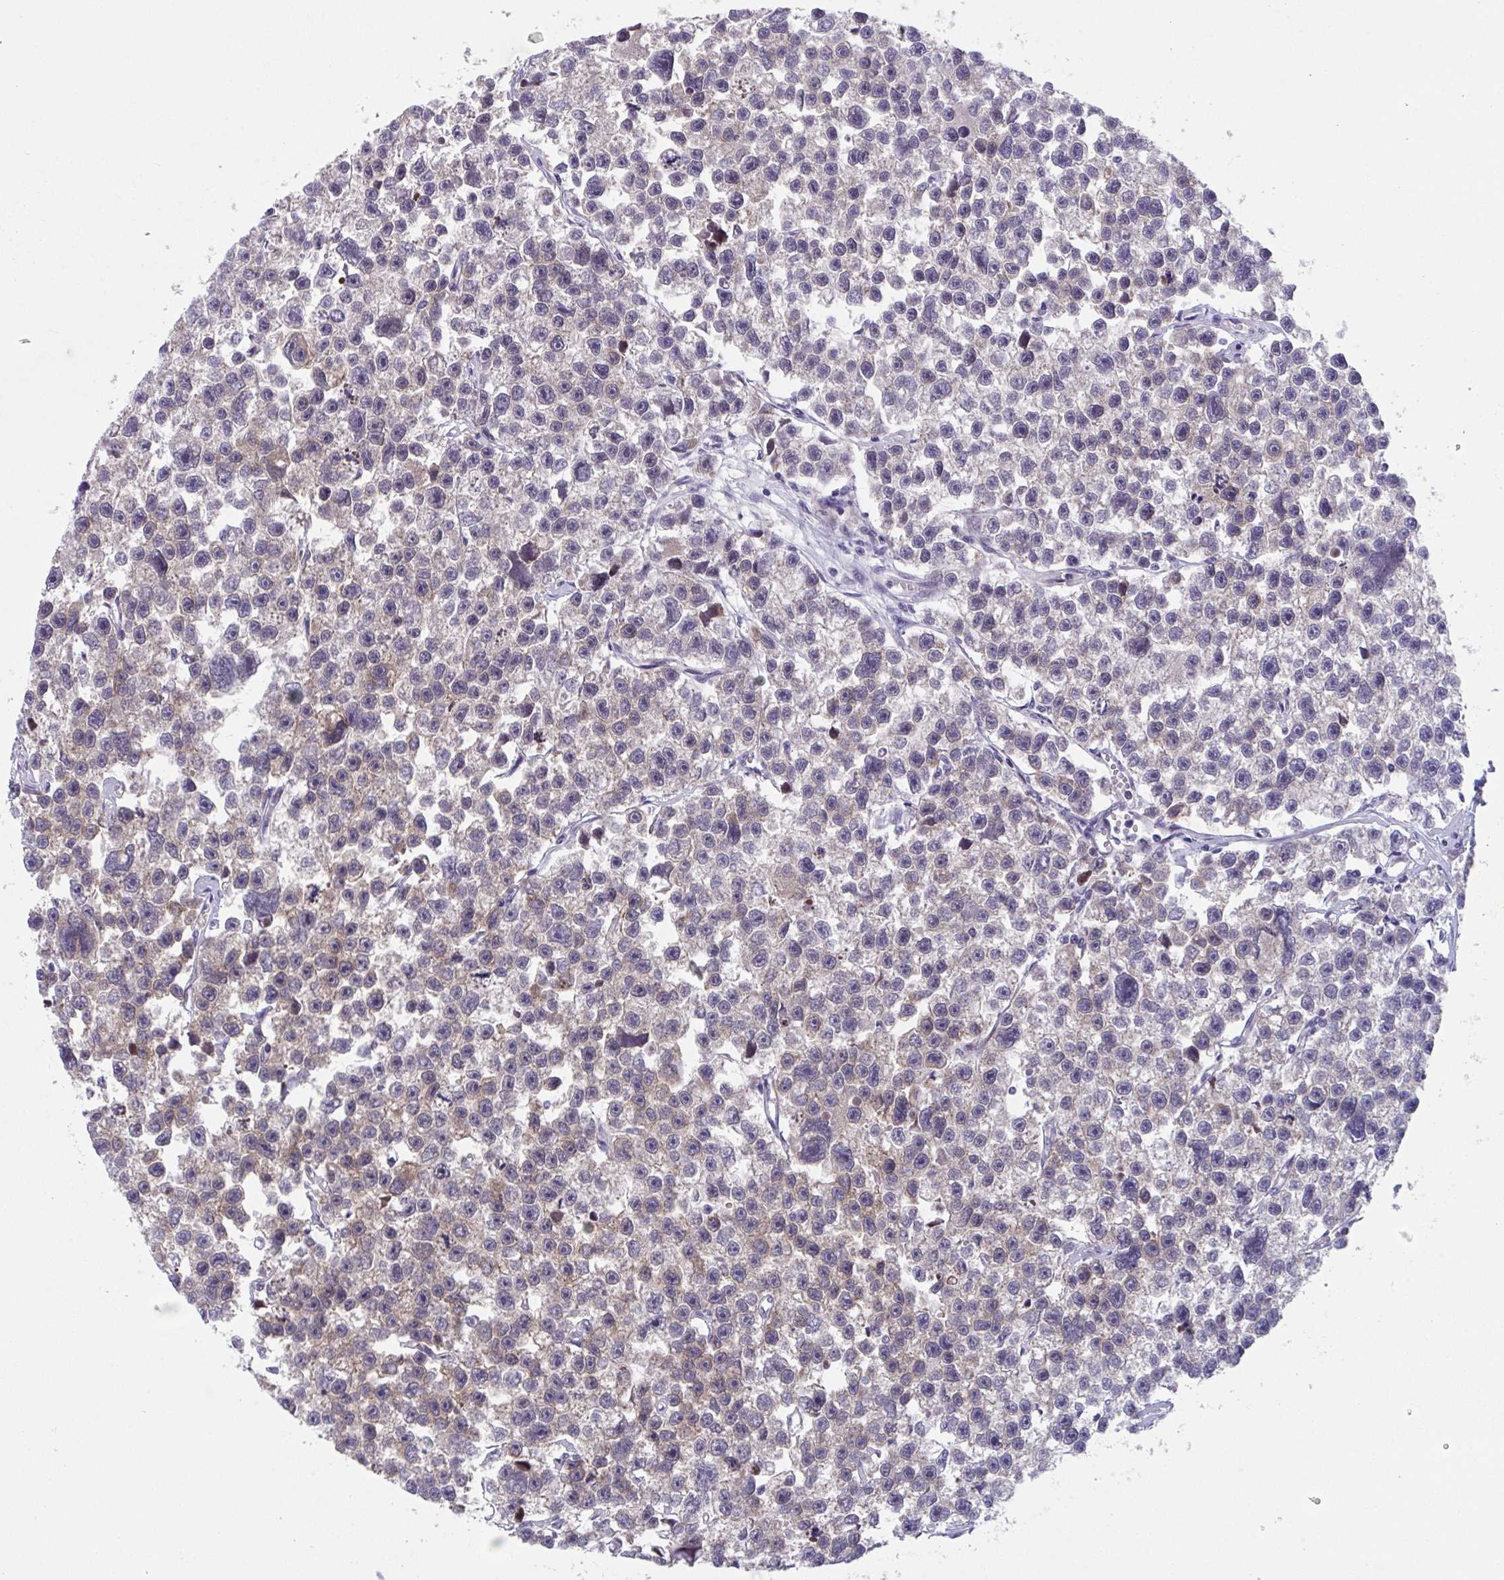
{"staining": {"intensity": "weak", "quantity": "<25%", "location": "cytoplasmic/membranous"}, "tissue": "testis cancer", "cell_type": "Tumor cells", "image_type": "cancer", "snomed": [{"axis": "morphology", "description": "Seminoma, NOS"}, {"axis": "topography", "description": "Testis"}], "caption": "DAB (3,3'-diaminobenzidine) immunohistochemical staining of seminoma (testis) demonstrates no significant positivity in tumor cells. Nuclei are stained in blue.", "gene": "RIOK1", "patient": {"sex": "male", "age": 26}}